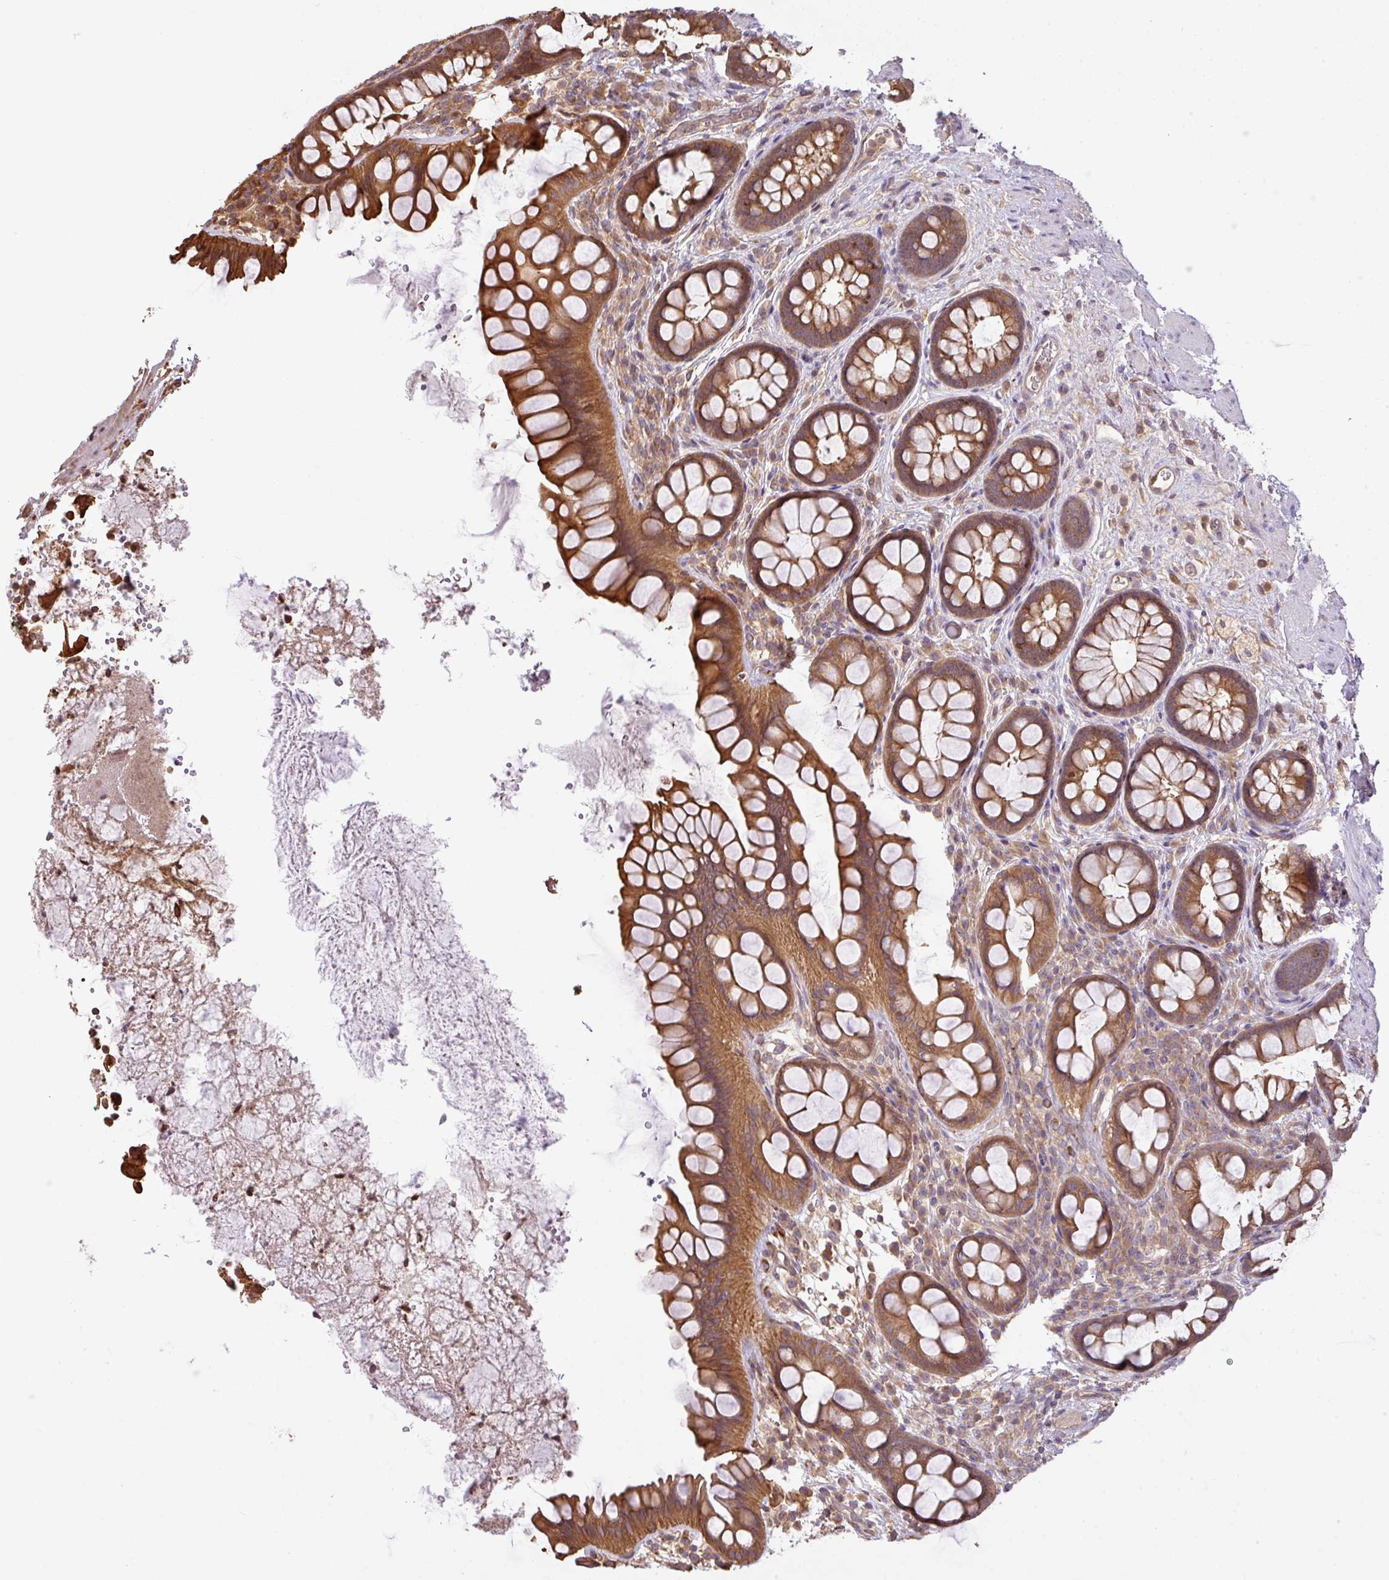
{"staining": {"intensity": "moderate", "quantity": ">75%", "location": "cytoplasmic/membranous"}, "tissue": "rectum", "cell_type": "Glandular cells", "image_type": "normal", "snomed": [{"axis": "morphology", "description": "Normal tissue, NOS"}, {"axis": "topography", "description": "Rectum"}, {"axis": "topography", "description": "Peripheral nerve tissue"}], "caption": "A photomicrograph of rectum stained for a protein reveals moderate cytoplasmic/membranous brown staining in glandular cells.", "gene": "VENTX", "patient": {"sex": "female", "age": 69}}